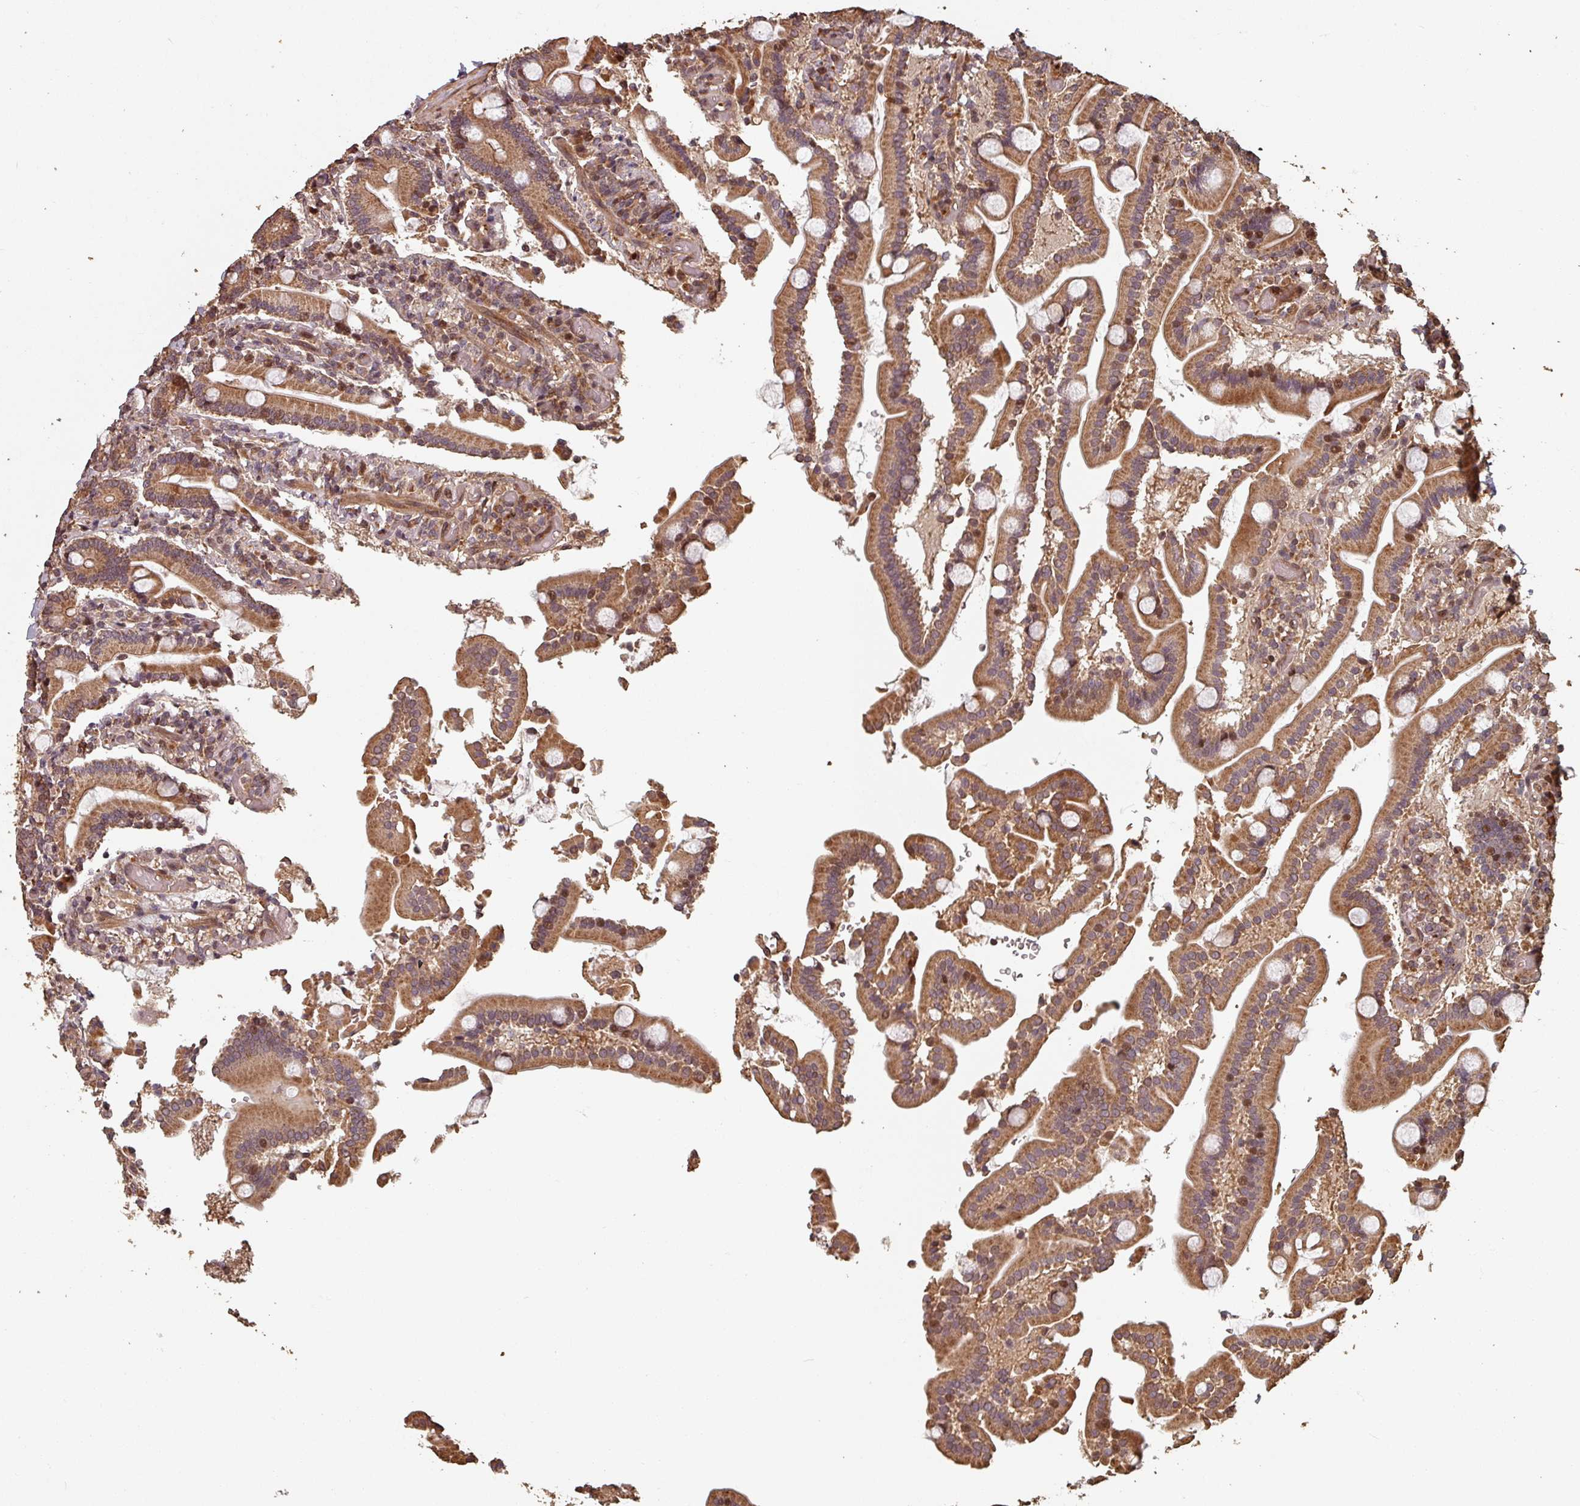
{"staining": {"intensity": "moderate", "quantity": ">75%", "location": "cytoplasmic/membranous,nuclear"}, "tissue": "duodenum", "cell_type": "Glandular cells", "image_type": "normal", "snomed": [{"axis": "morphology", "description": "Normal tissue, NOS"}, {"axis": "topography", "description": "Duodenum"}], "caption": "A high-resolution photomicrograph shows immunohistochemistry staining of normal duodenum, which demonstrates moderate cytoplasmic/membranous,nuclear positivity in approximately >75% of glandular cells. The protein of interest is shown in brown color, while the nuclei are stained blue.", "gene": "EID1", "patient": {"sex": "male", "age": 55}}